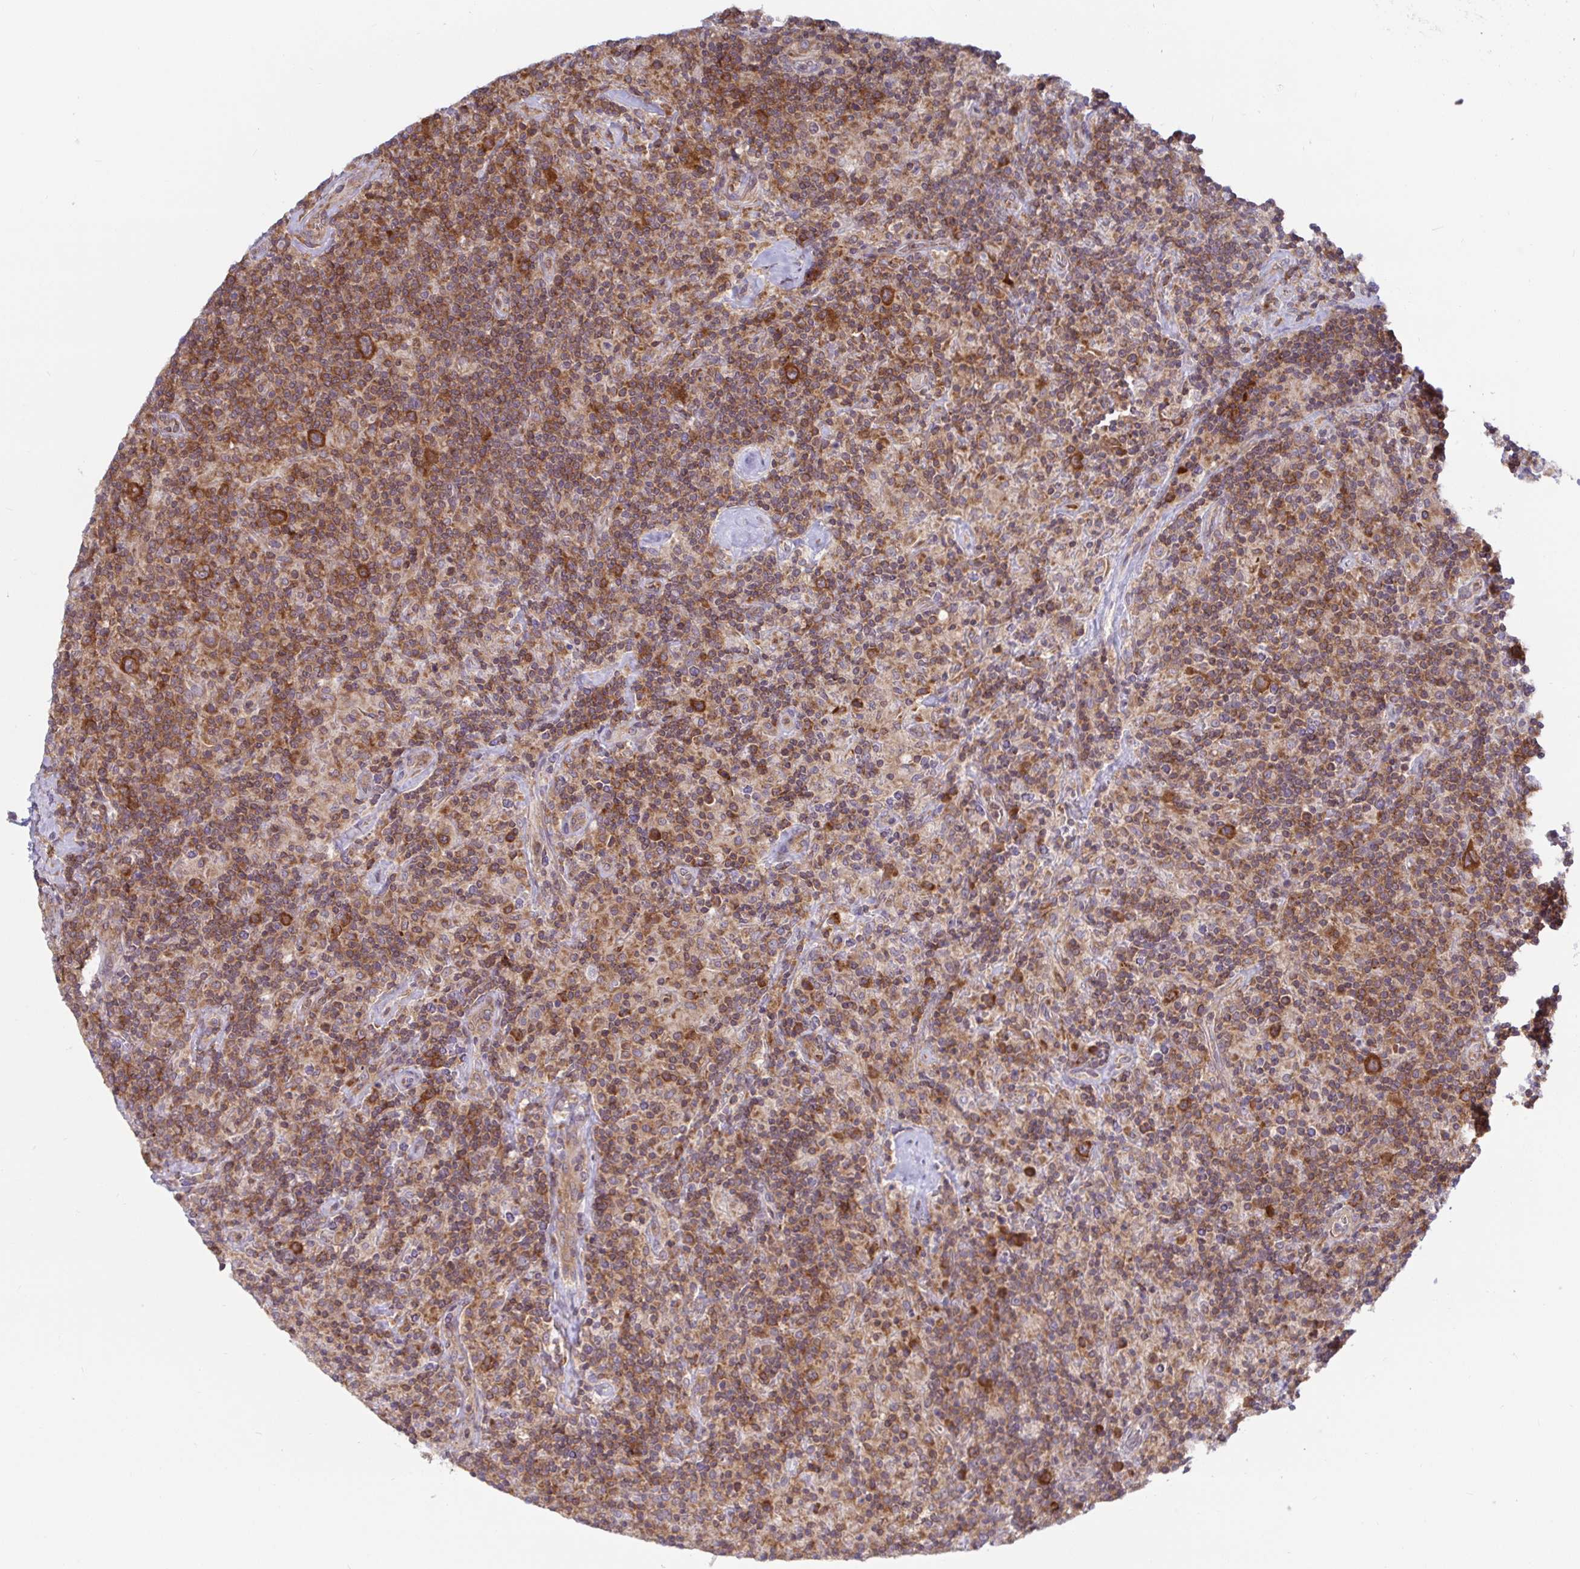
{"staining": {"intensity": "strong", "quantity": "25%-75%", "location": "cytoplasmic/membranous"}, "tissue": "lymphoma", "cell_type": "Tumor cells", "image_type": "cancer", "snomed": [{"axis": "morphology", "description": "Hodgkin's disease, NOS"}, {"axis": "topography", "description": "Lymph node"}], "caption": "A brown stain labels strong cytoplasmic/membranous staining of a protein in Hodgkin's disease tumor cells. (Stains: DAB (3,3'-diaminobenzidine) in brown, nuclei in blue, Microscopy: brightfield microscopy at high magnification).", "gene": "LARP1", "patient": {"sex": "male", "age": 70}}